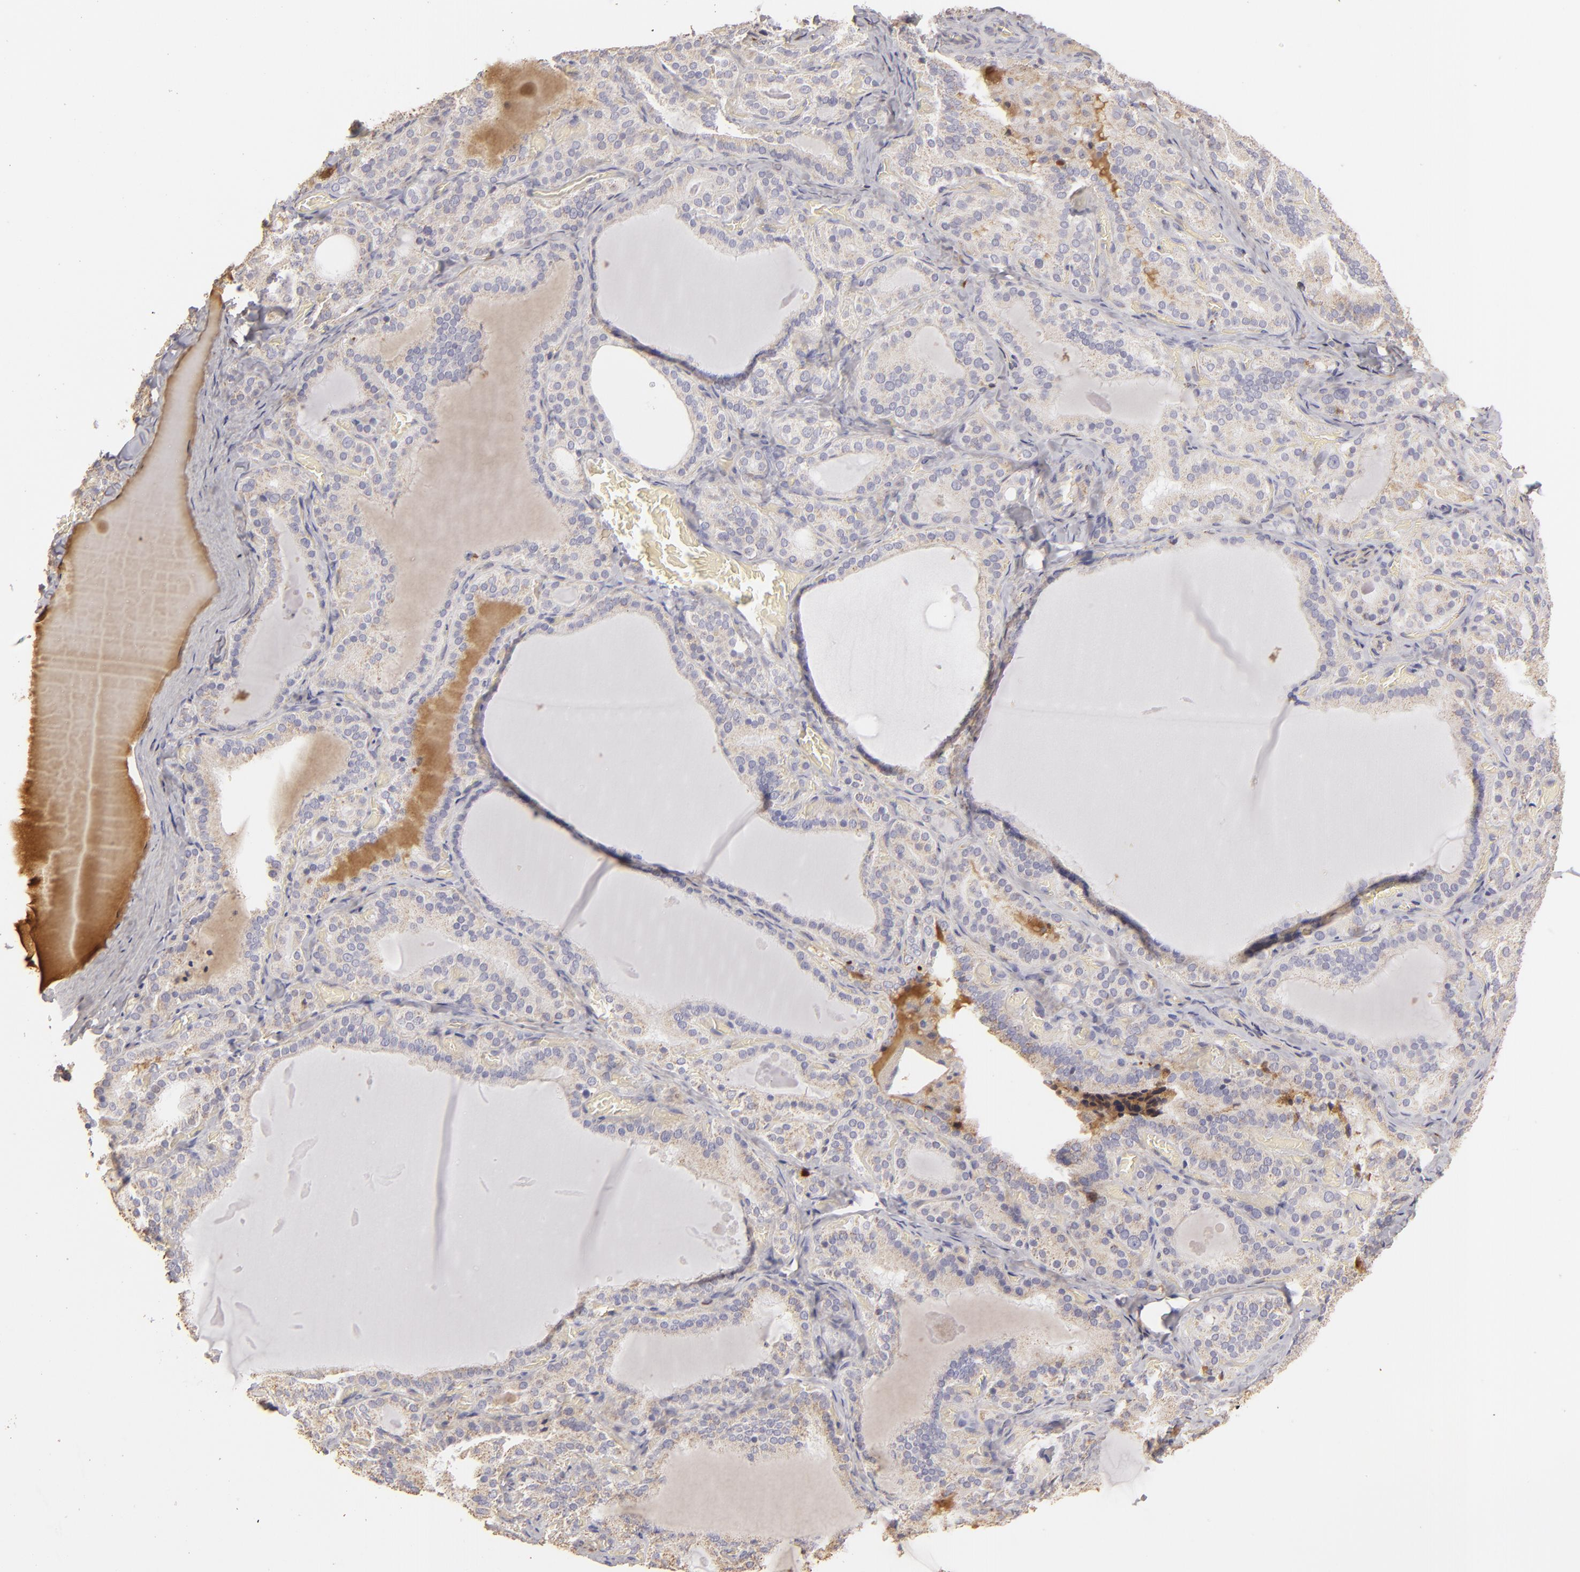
{"staining": {"intensity": "weak", "quantity": ">75%", "location": "cytoplasmic/membranous"}, "tissue": "thyroid gland", "cell_type": "Glandular cells", "image_type": "normal", "snomed": [{"axis": "morphology", "description": "Normal tissue, NOS"}, {"axis": "topography", "description": "Thyroid gland"}], "caption": "An immunohistochemistry micrograph of normal tissue is shown. Protein staining in brown highlights weak cytoplasmic/membranous positivity in thyroid gland within glandular cells. The staining was performed using DAB (3,3'-diaminobenzidine), with brown indicating positive protein expression. Nuclei are stained blue with hematoxylin.", "gene": "CFB", "patient": {"sex": "female", "age": 33}}